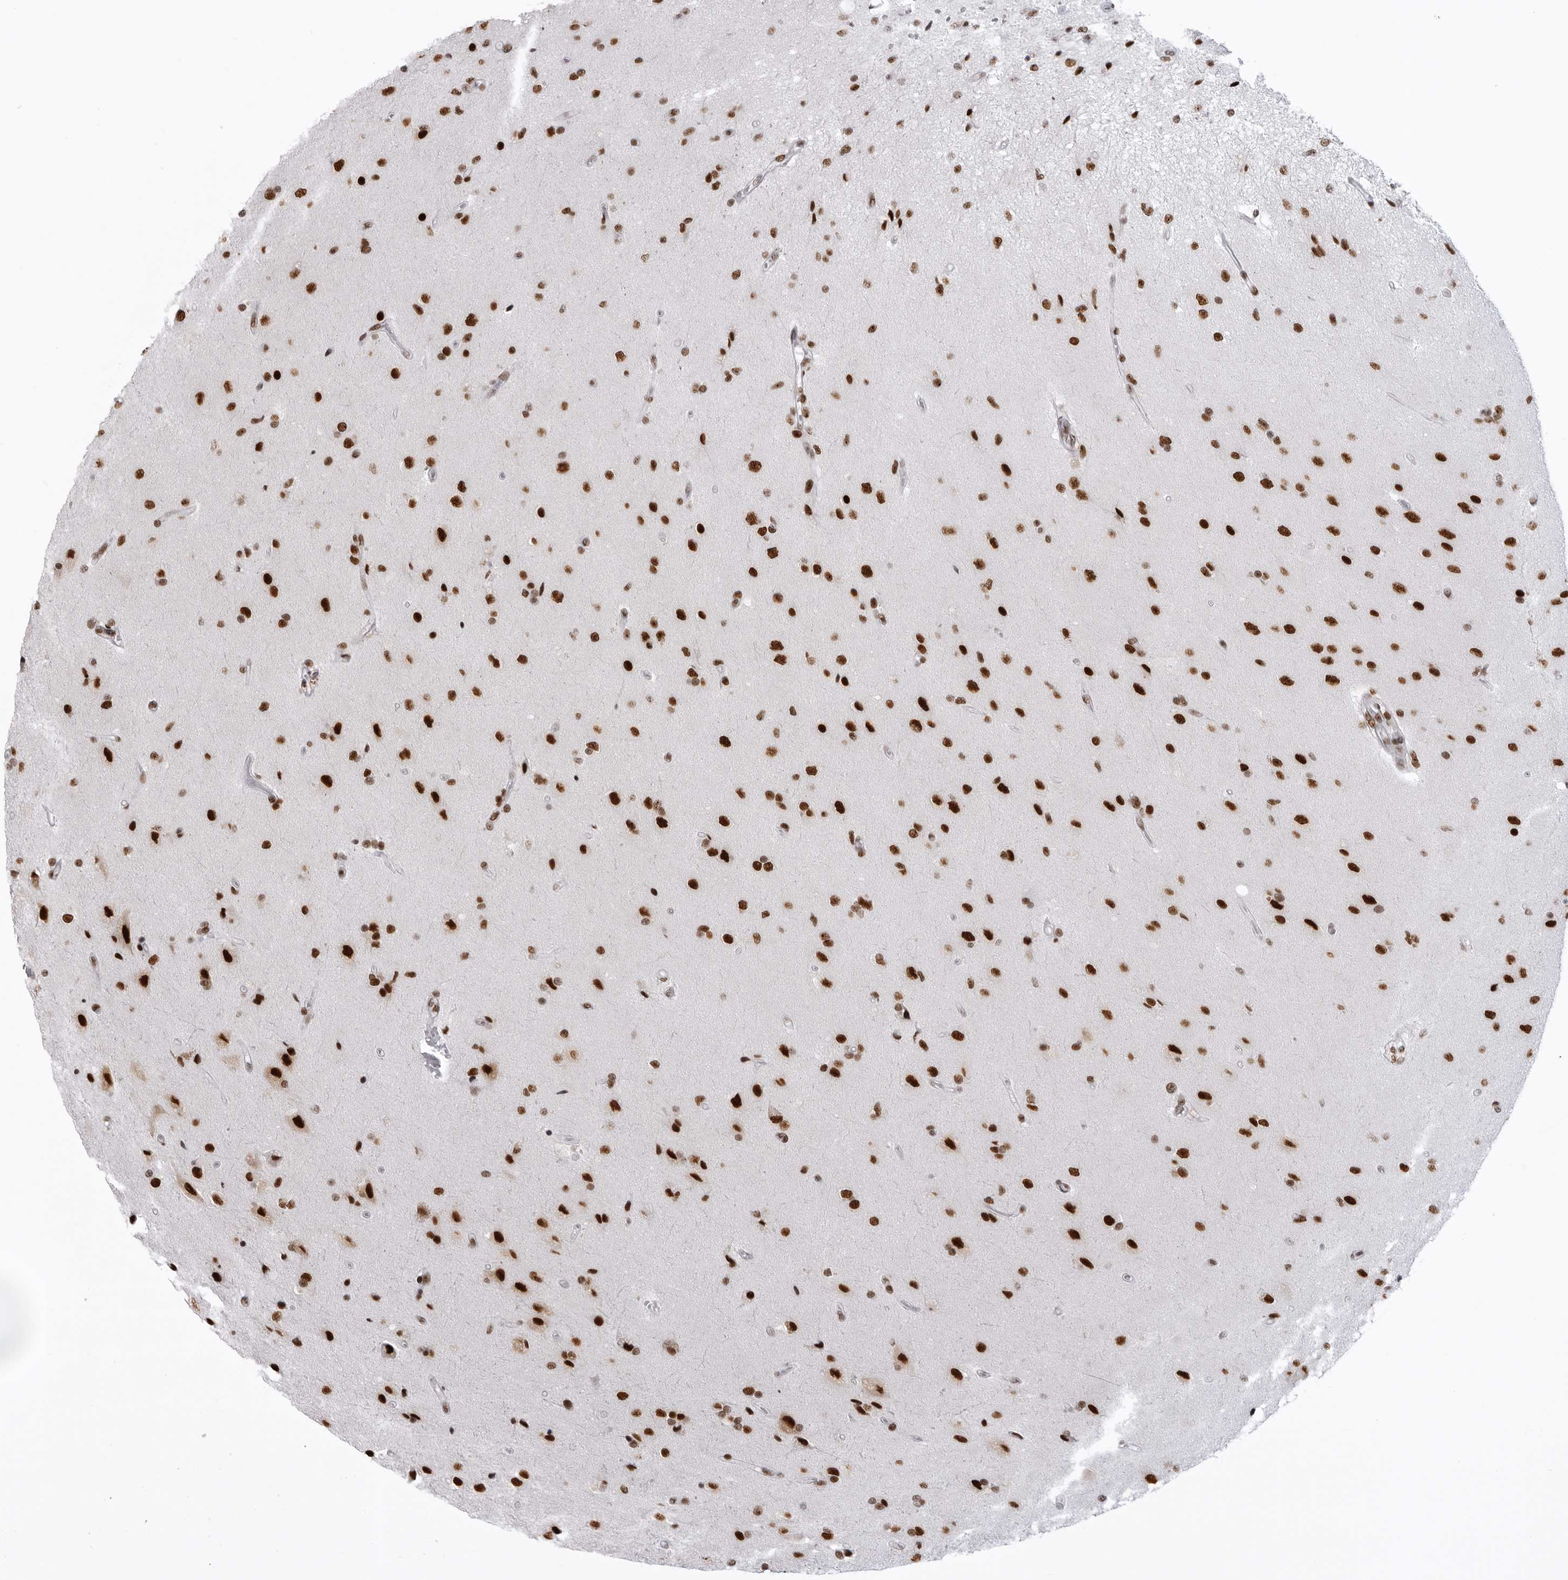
{"staining": {"intensity": "strong", "quantity": ">75%", "location": "nuclear"}, "tissue": "glioma", "cell_type": "Tumor cells", "image_type": "cancer", "snomed": [{"axis": "morphology", "description": "Glioma, malignant, High grade"}, {"axis": "topography", "description": "Brain"}], "caption": "Immunohistochemistry (DAB (3,3'-diaminobenzidine)) staining of human malignant glioma (high-grade) reveals strong nuclear protein staining in about >75% of tumor cells.", "gene": "DHX9", "patient": {"sex": "male", "age": 72}}